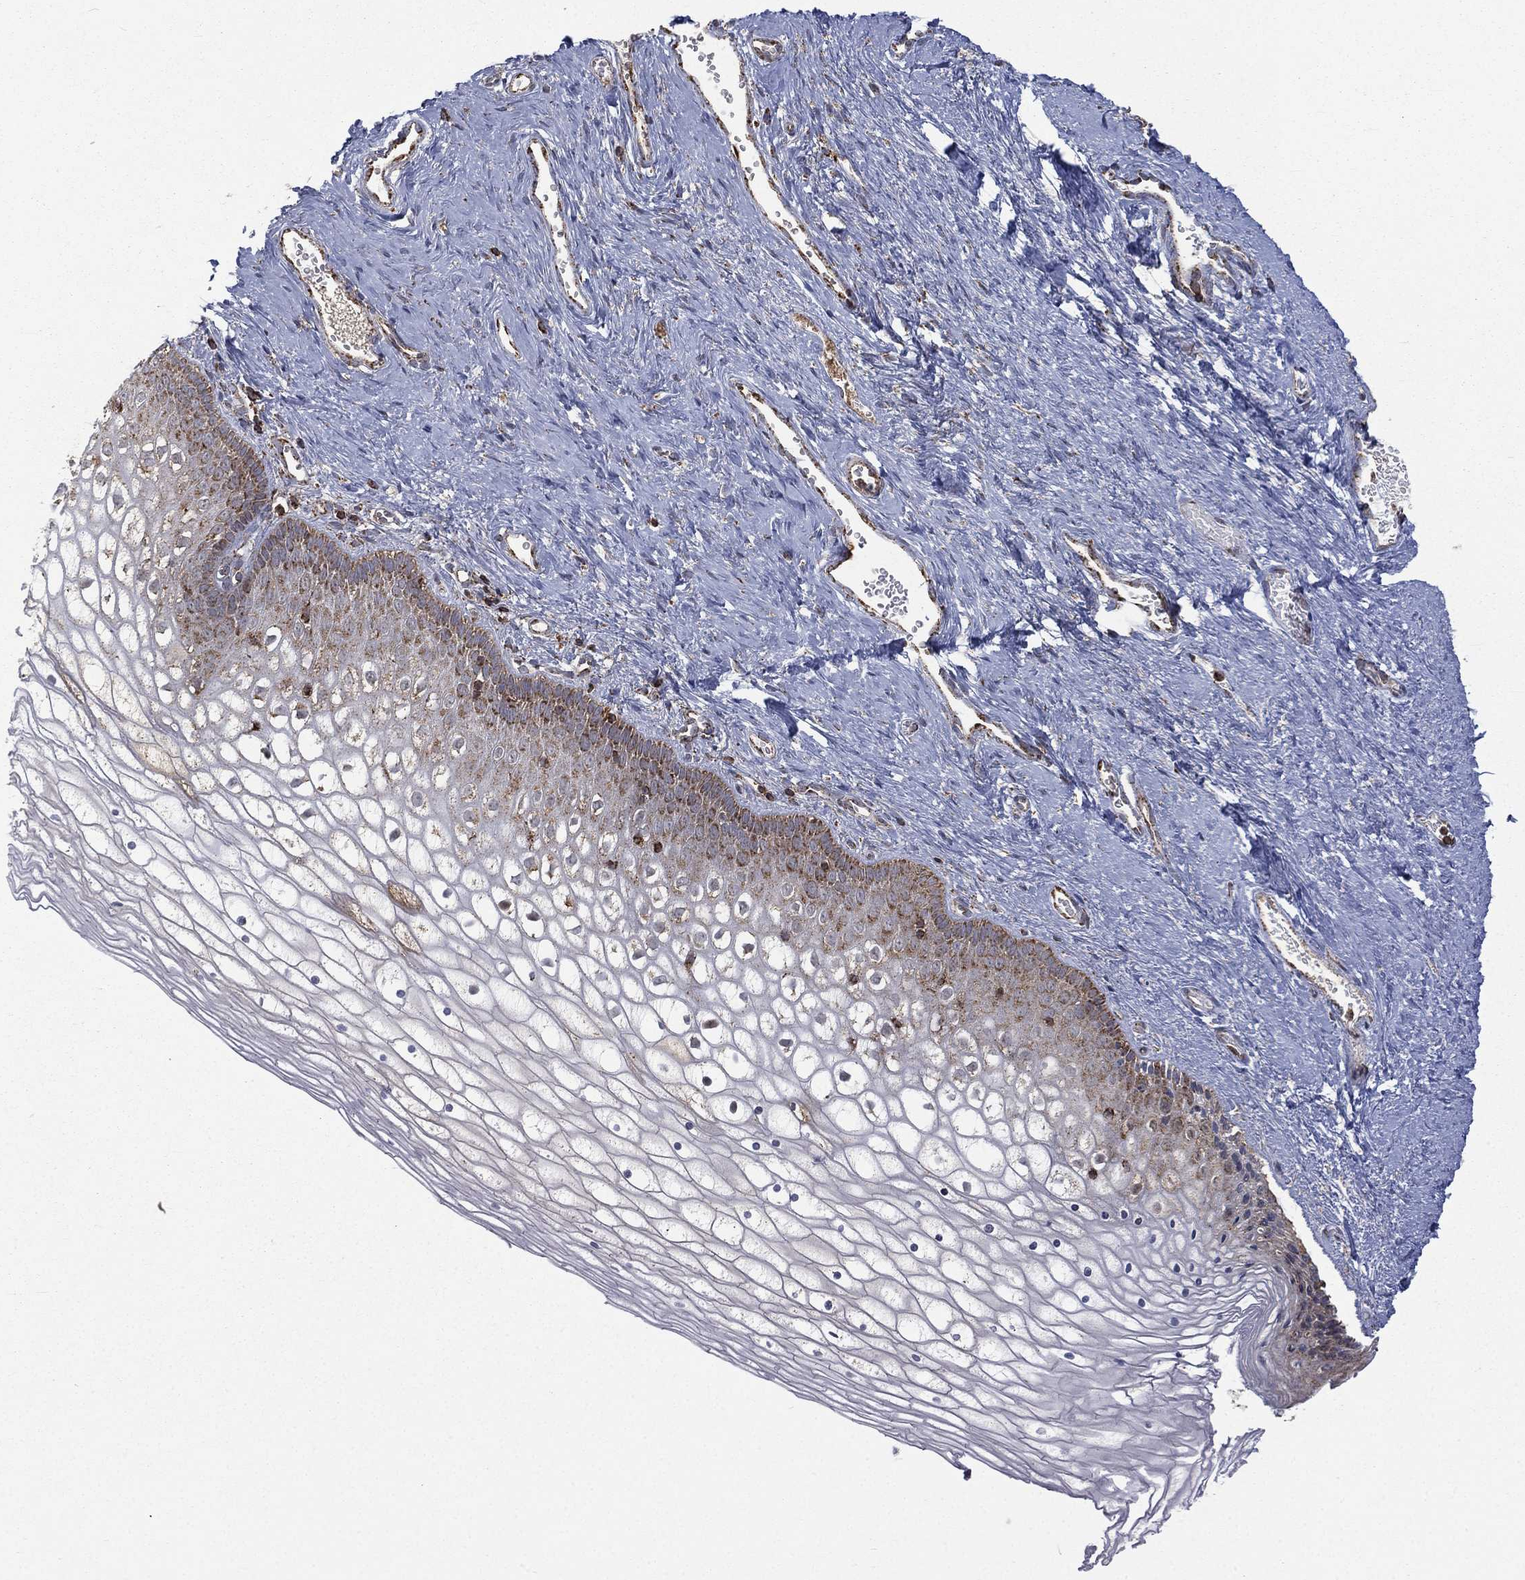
{"staining": {"intensity": "moderate", "quantity": "25%-75%", "location": "cytoplasmic/membranous,nuclear"}, "tissue": "vagina", "cell_type": "Squamous epithelial cells", "image_type": "normal", "snomed": [{"axis": "morphology", "description": "Normal tissue, NOS"}, {"axis": "topography", "description": "Vagina"}], "caption": "A brown stain highlights moderate cytoplasmic/membranous,nuclear expression of a protein in squamous epithelial cells of benign human vagina. (DAB IHC, brown staining for protein, blue staining for nuclei).", "gene": "RIN3", "patient": {"sex": "female", "age": 32}}